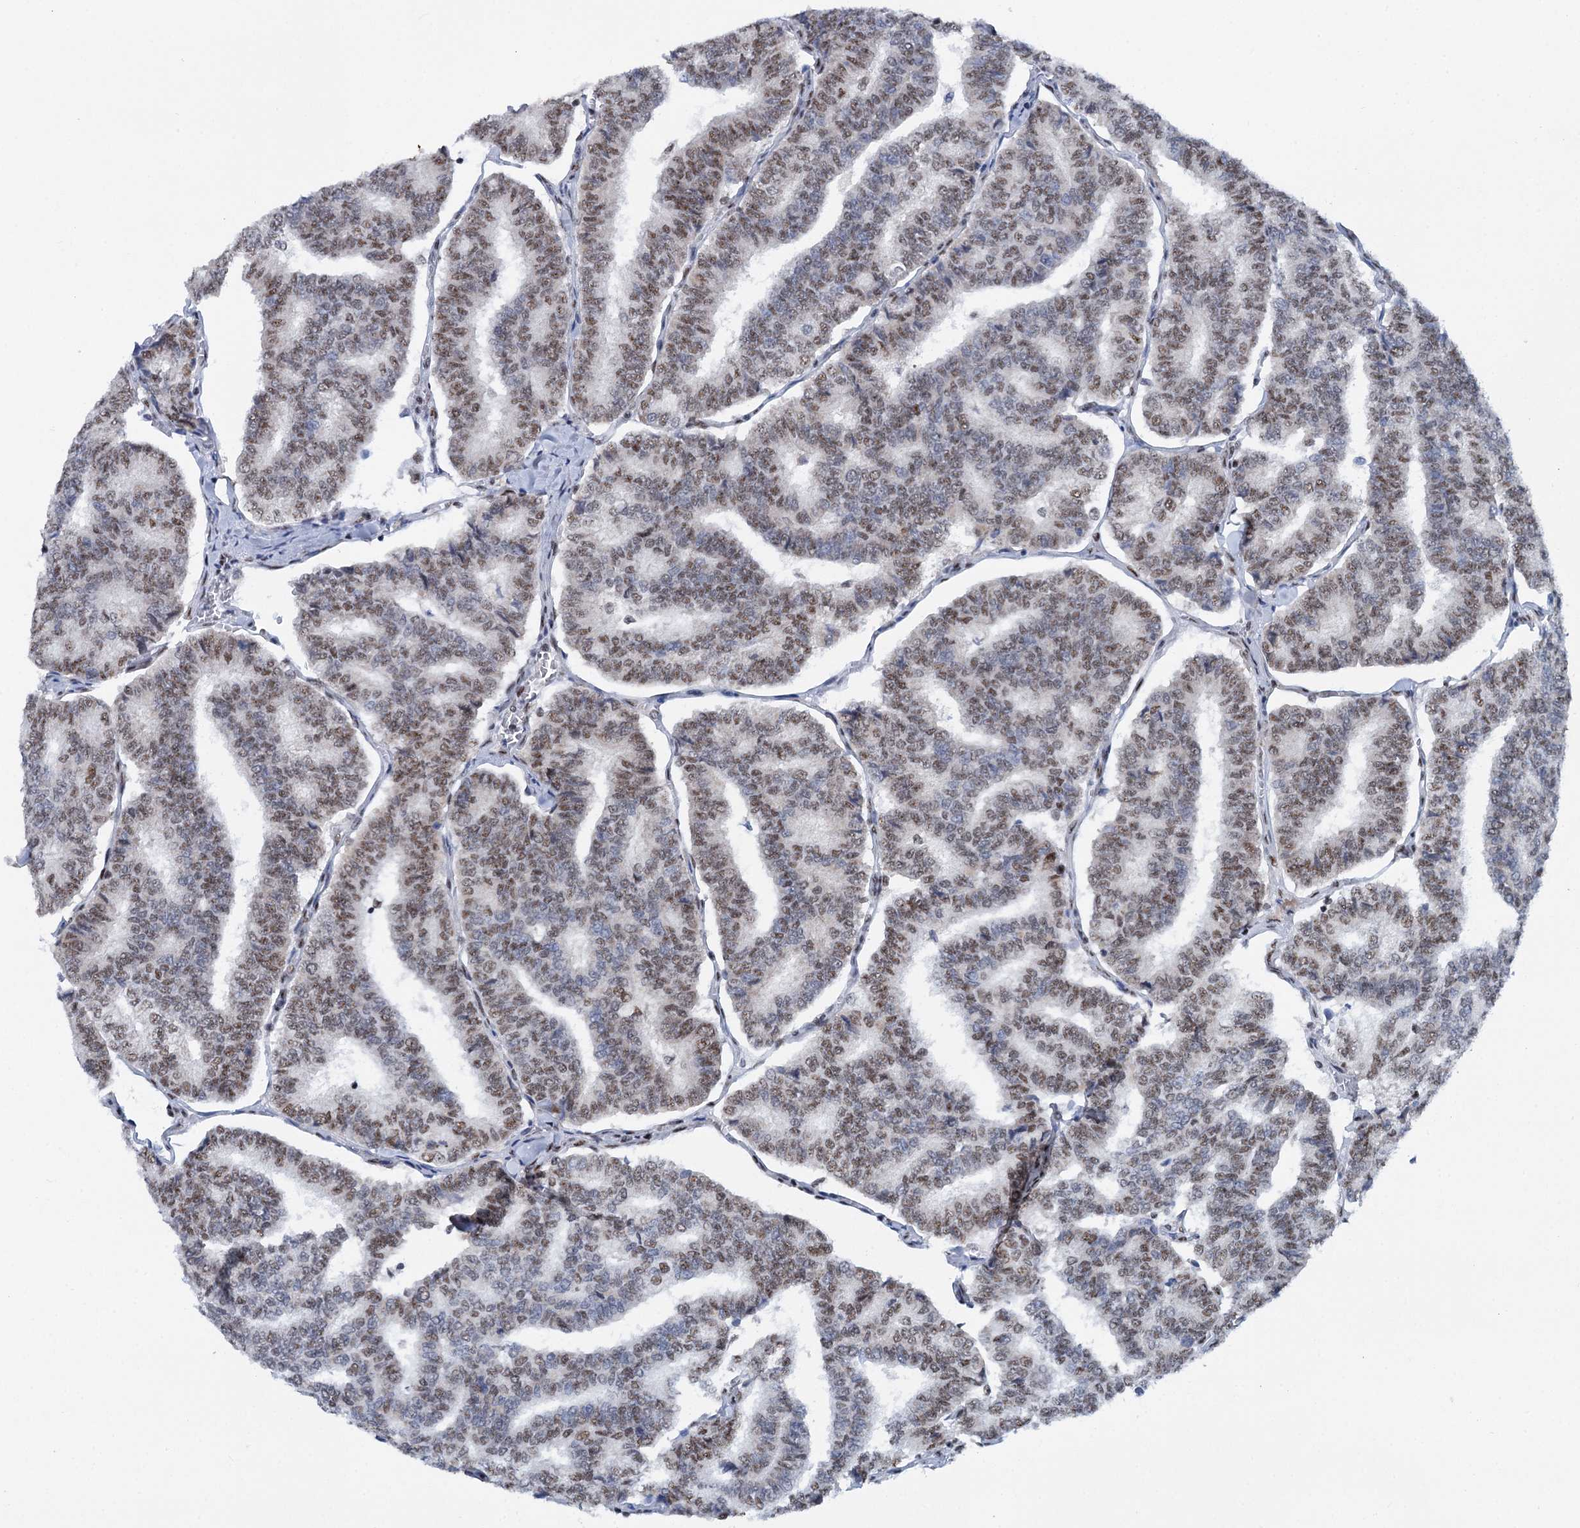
{"staining": {"intensity": "moderate", "quantity": "25%-75%", "location": "nuclear"}, "tissue": "thyroid cancer", "cell_type": "Tumor cells", "image_type": "cancer", "snomed": [{"axis": "morphology", "description": "Papillary adenocarcinoma, NOS"}, {"axis": "topography", "description": "Thyroid gland"}], "caption": "A brown stain highlights moderate nuclear staining of a protein in thyroid cancer (papillary adenocarcinoma) tumor cells.", "gene": "SREK1", "patient": {"sex": "female", "age": 35}}